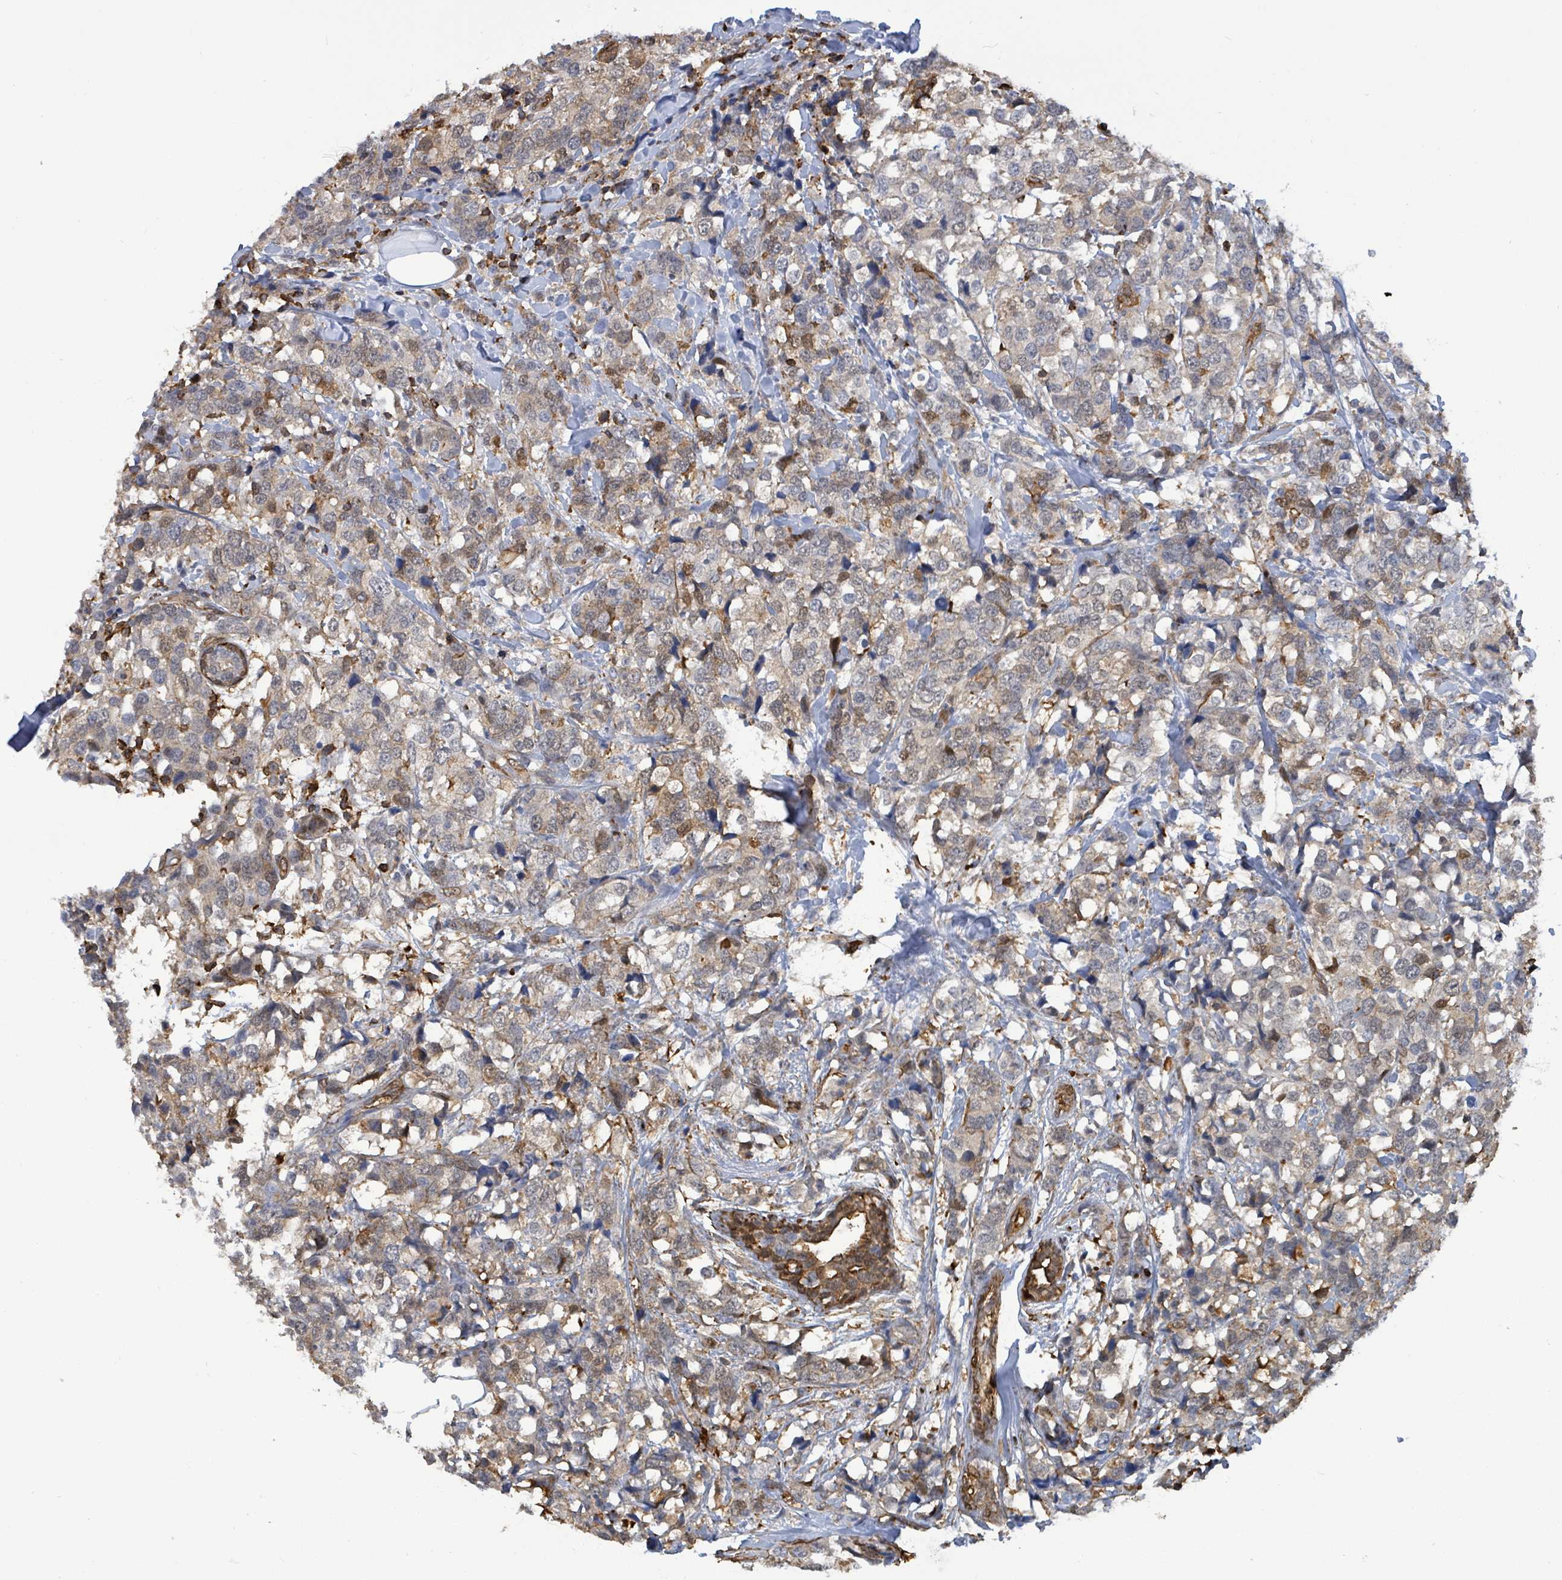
{"staining": {"intensity": "weak", "quantity": "25%-75%", "location": "cytoplasmic/membranous"}, "tissue": "breast cancer", "cell_type": "Tumor cells", "image_type": "cancer", "snomed": [{"axis": "morphology", "description": "Lobular carcinoma"}, {"axis": "topography", "description": "Breast"}], "caption": "Breast lobular carcinoma was stained to show a protein in brown. There is low levels of weak cytoplasmic/membranous staining in approximately 25%-75% of tumor cells.", "gene": "PRKRIP1", "patient": {"sex": "female", "age": 59}}